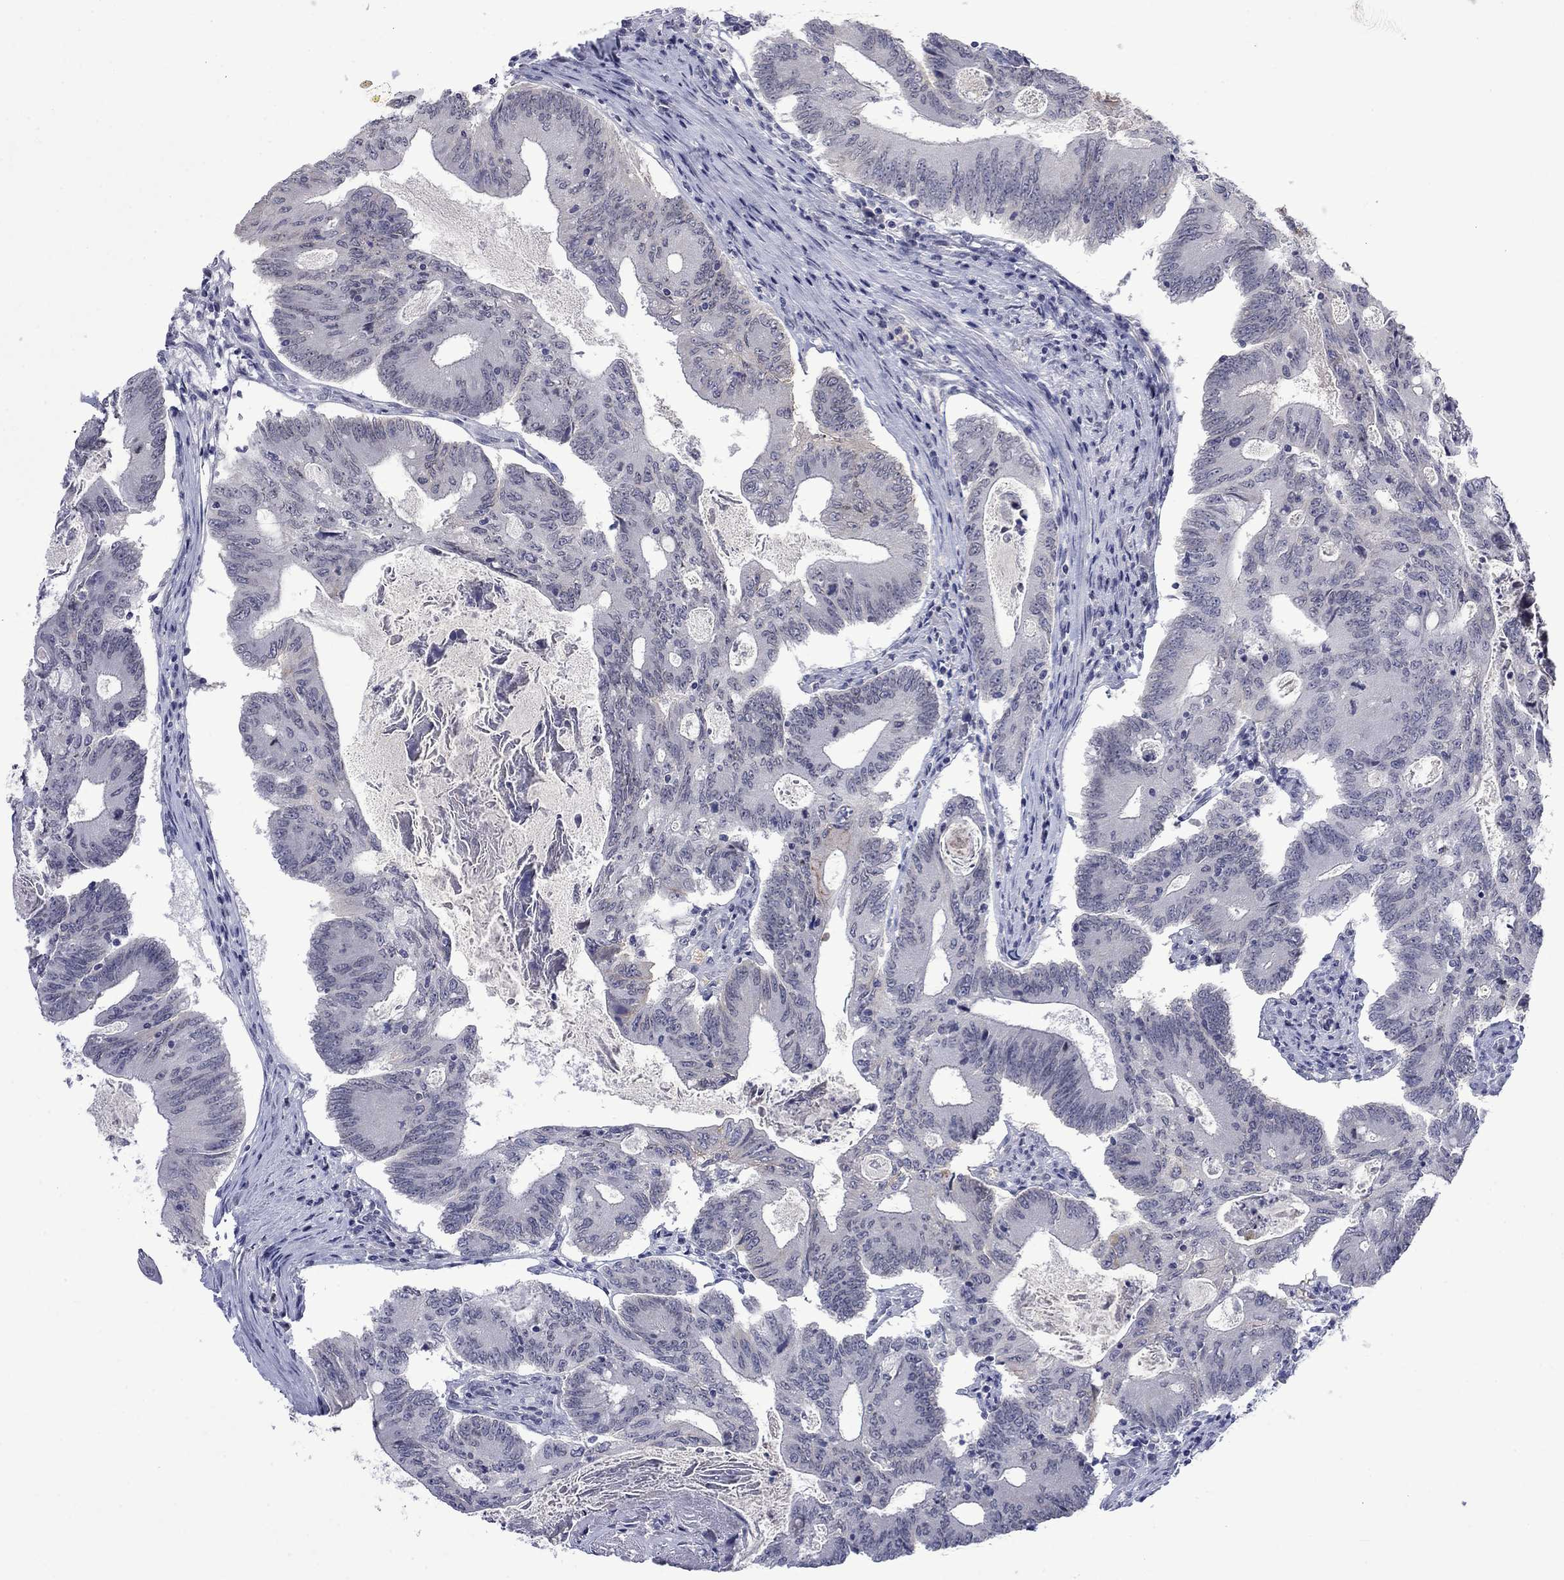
{"staining": {"intensity": "negative", "quantity": "none", "location": "none"}, "tissue": "colorectal cancer", "cell_type": "Tumor cells", "image_type": "cancer", "snomed": [{"axis": "morphology", "description": "Adenocarcinoma, NOS"}, {"axis": "topography", "description": "Colon"}], "caption": "Protein analysis of colorectal adenocarcinoma displays no significant staining in tumor cells.", "gene": "NSMF", "patient": {"sex": "female", "age": 70}}